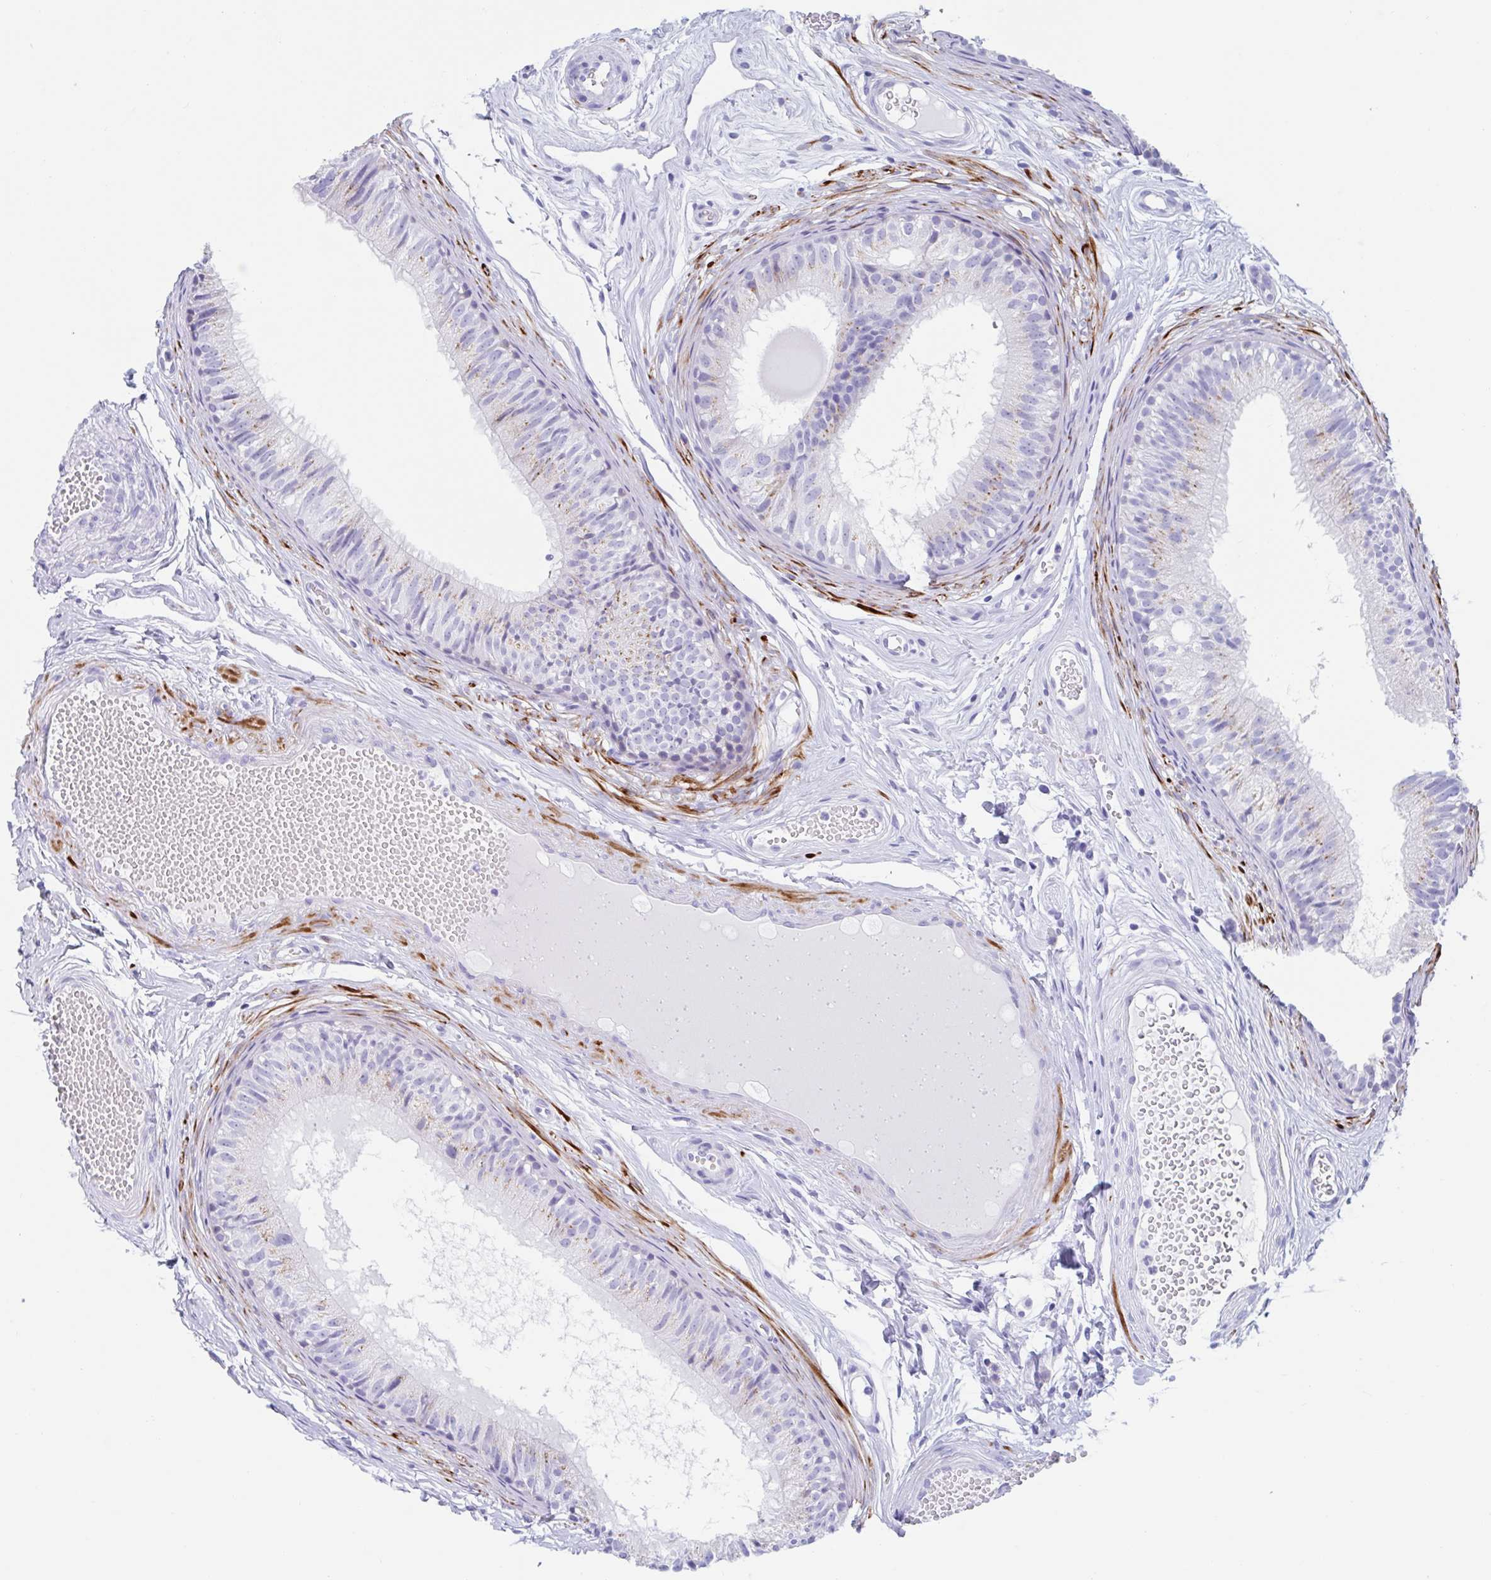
{"staining": {"intensity": "moderate", "quantity": "25%-75%", "location": "cytoplasmic/membranous"}, "tissue": "epididymis", "cell_type": "Glandular cells", "image_type": "normal", "snomed": [{"axis": "morphology", "description": "Normal tissue, NOS"}, {"axis": "morphology", "description": "Seminoma, NOS"}, {"axis": "topography", "description": "Testis"}, {"axis": "topography", "description": "Epididymis"}], "caption": "Immunohistochemical staining of benign epididymis reveals medium levels of moderate cytoplasmic/membranous staining in approximately 25%-75% of glandular cells.", "gene": "CPTP", "patient": {"sex": "male", "age": 34}}